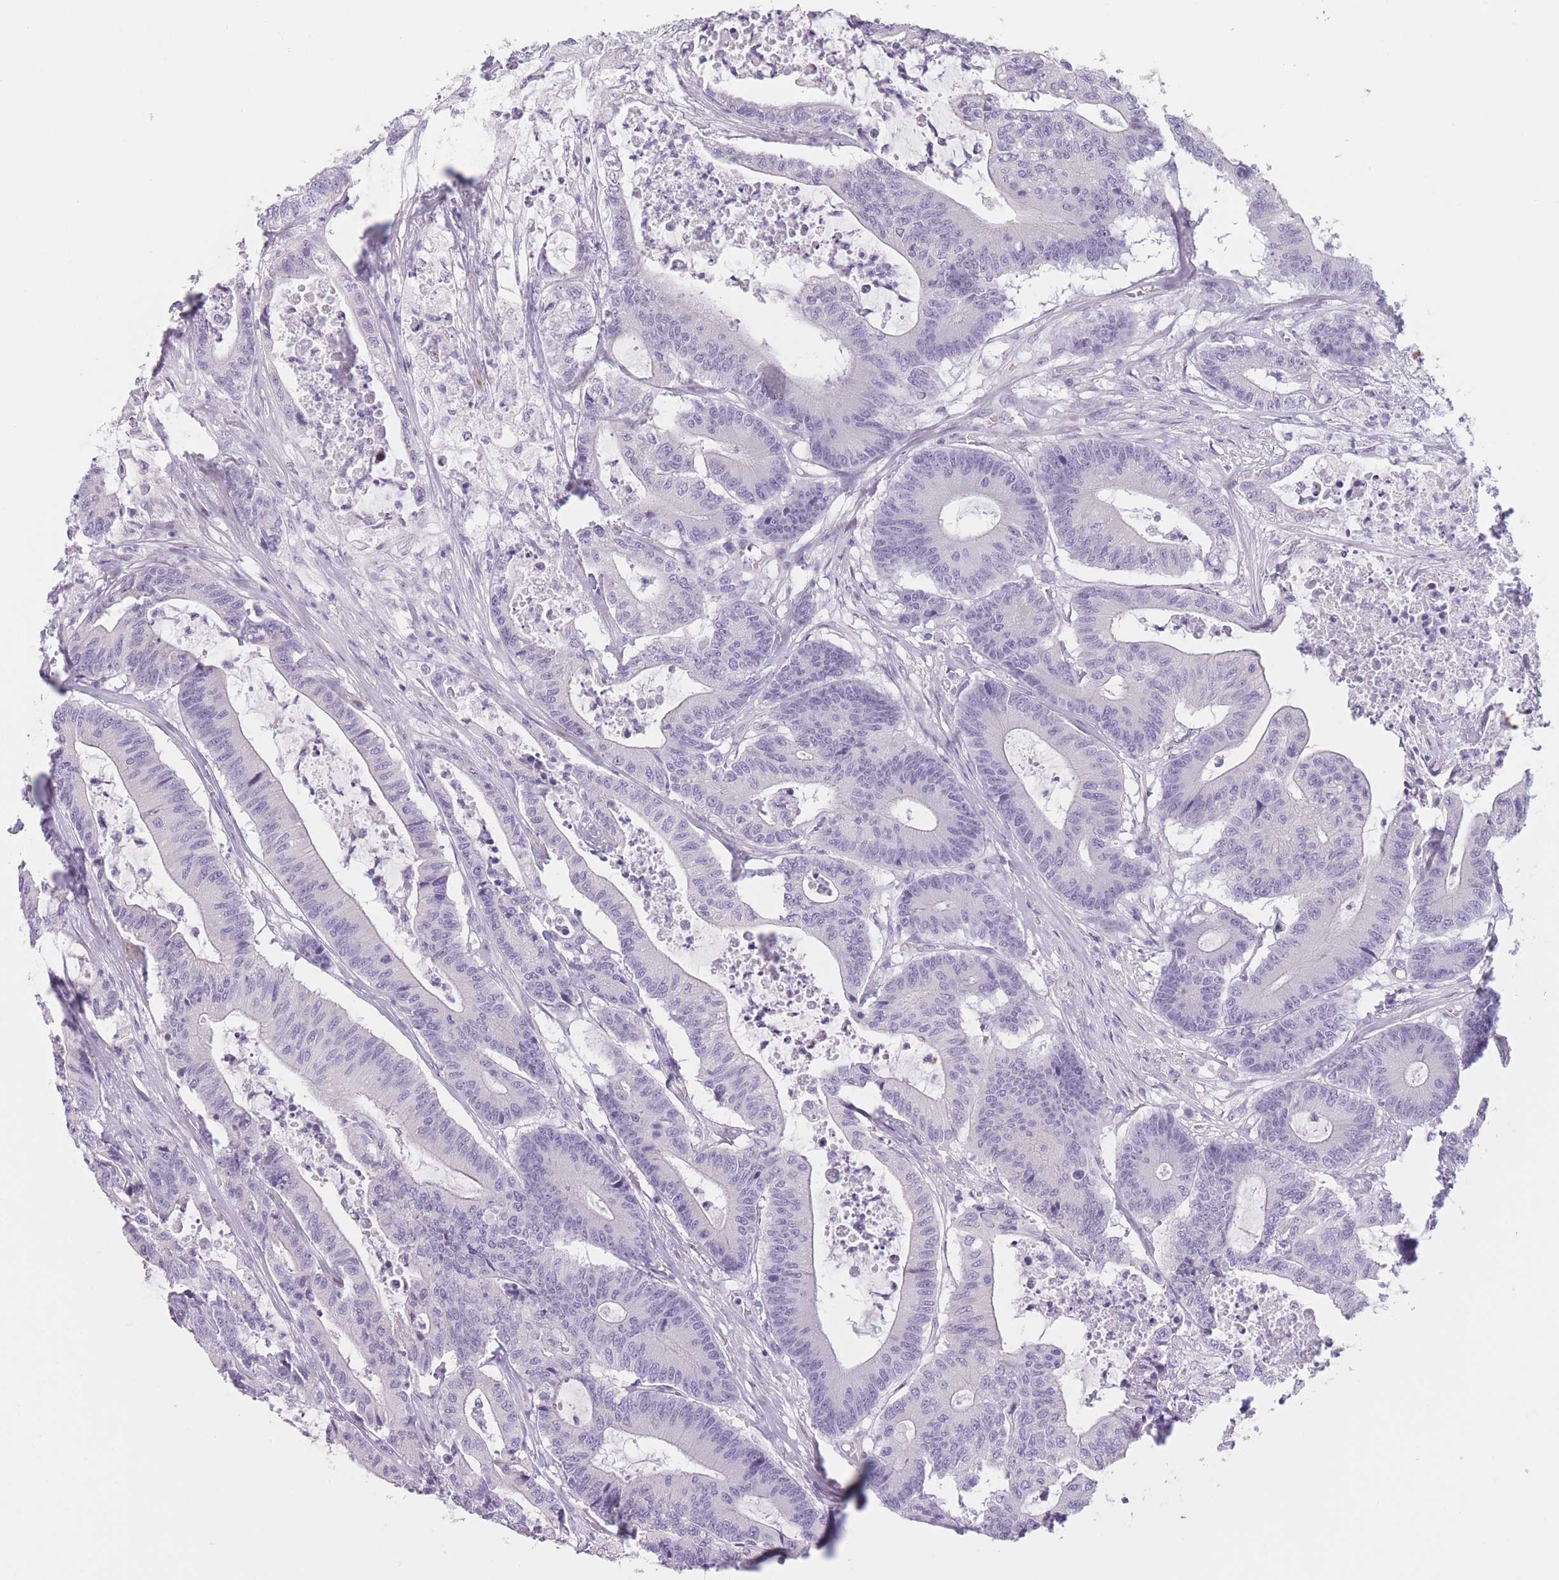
{"staining": {"intensity": "negative", "quantity": "none", "location": "none"}, "tissue": "colorectal cancer", "cell_type": "Tumor cells", "image_type": "cancer", "snomed": [{"axis": "morphology", "description": "Adenocarcinoma, NOS"}, {"axis": "topography", "description": "Colon"}], "caption": "The micrograph displays no significant positivity in tumor cells of adenocarcinoma (colorectal).", "gene": "TMEM236", "patient": {"sex": "female", "age": 84}}